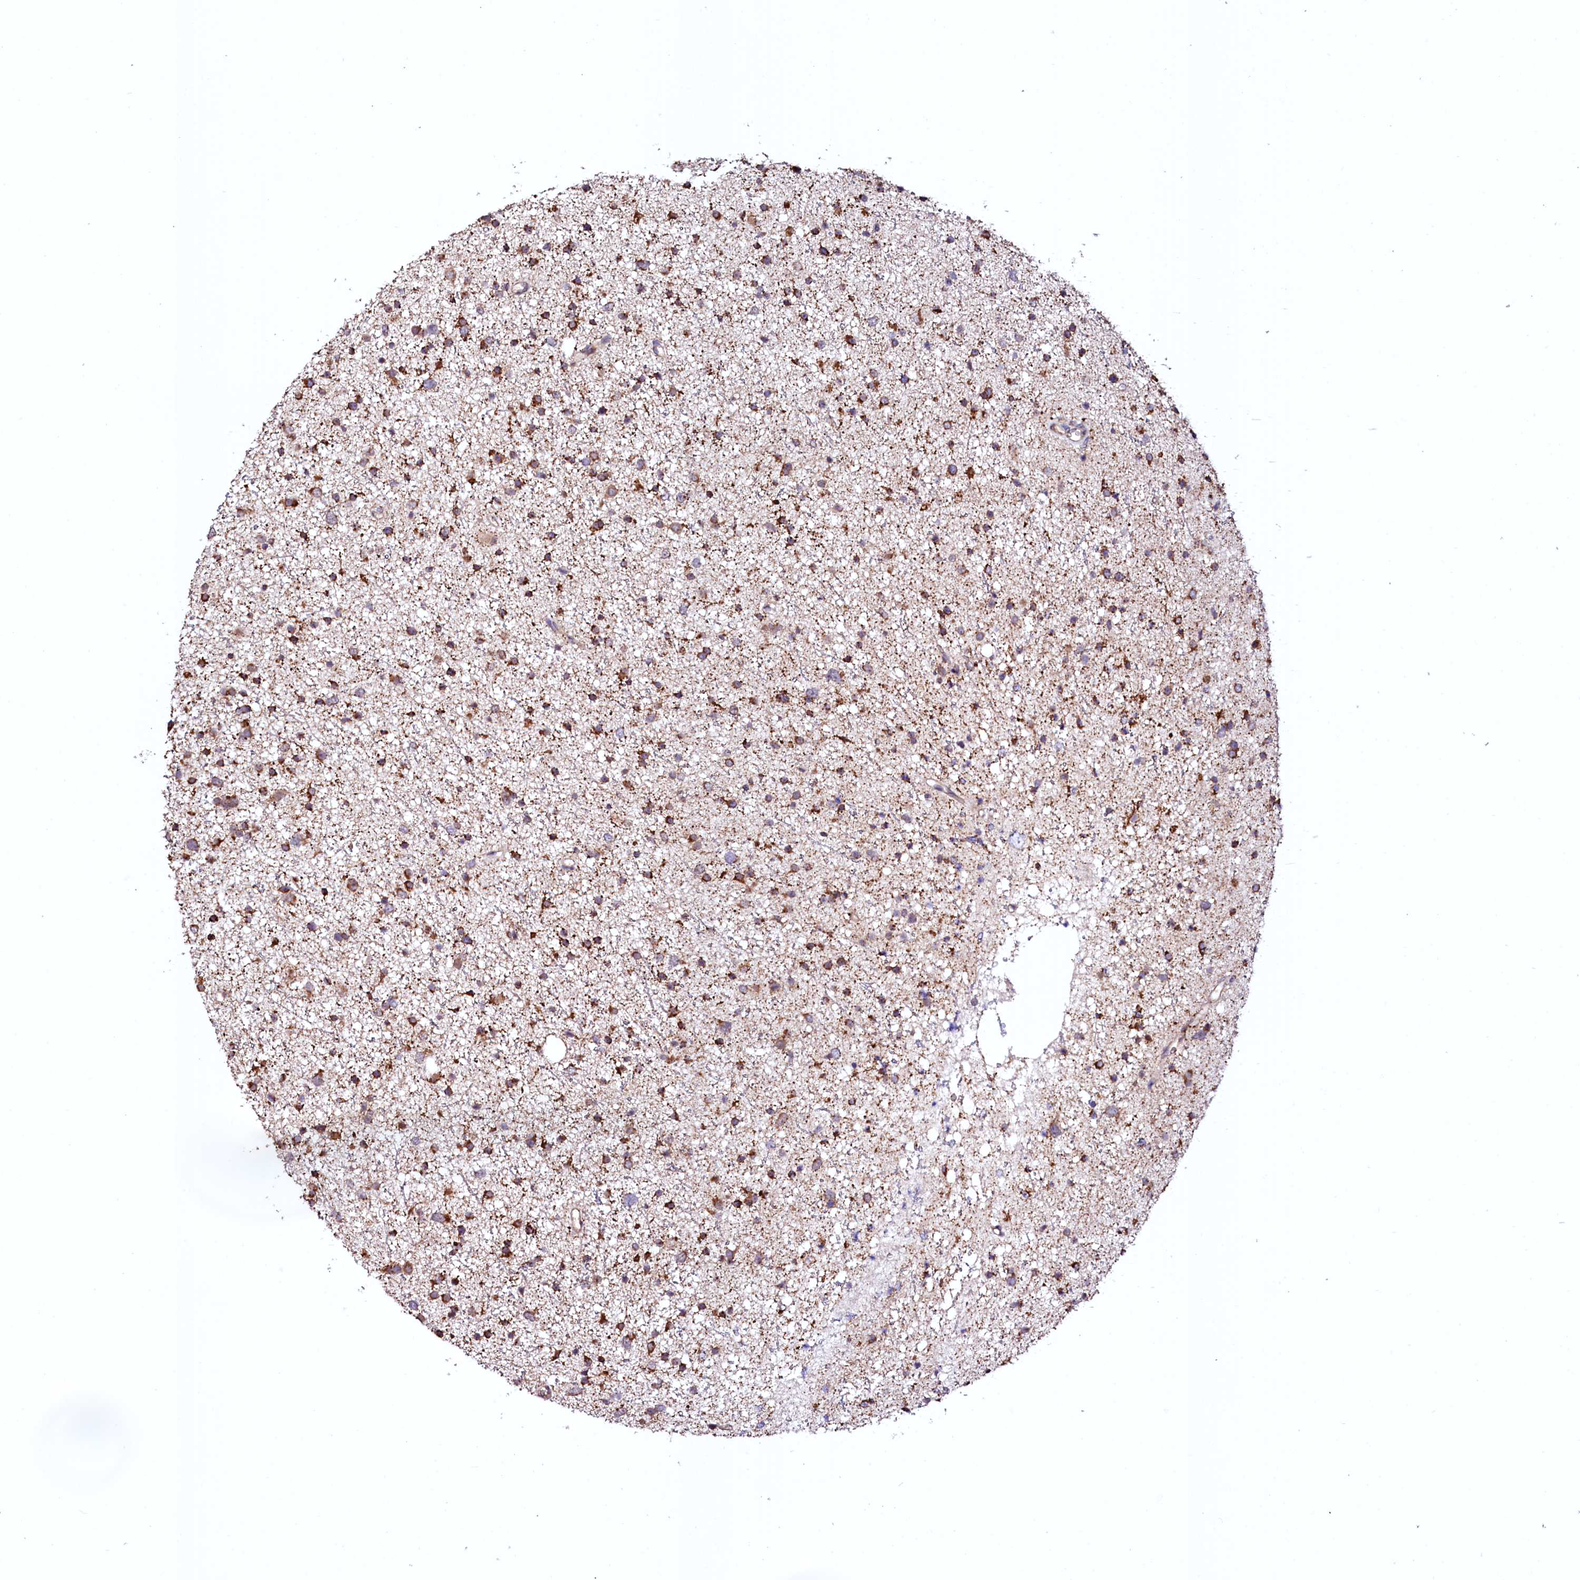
{"staining": {"intensity": "strong", "quantity": ">75%", "location": "cytoplasmic/membranous"}, "tissue": "glioma", "cell_type": "Tumor cells", "image_type": "cancer", "snomed": [{"axis": "morphology", "description": "Glioma, malignant, Low grade"}, {"axis": "topography", "description": "Cerebral cortex"}], "caption": "Glioma tissue exhibits strong cytoplasmic/membranous positivity in approximately >75% of tumor cells", "gene": "UBE3C", "patient": {"sex": "female", "age": 39}}